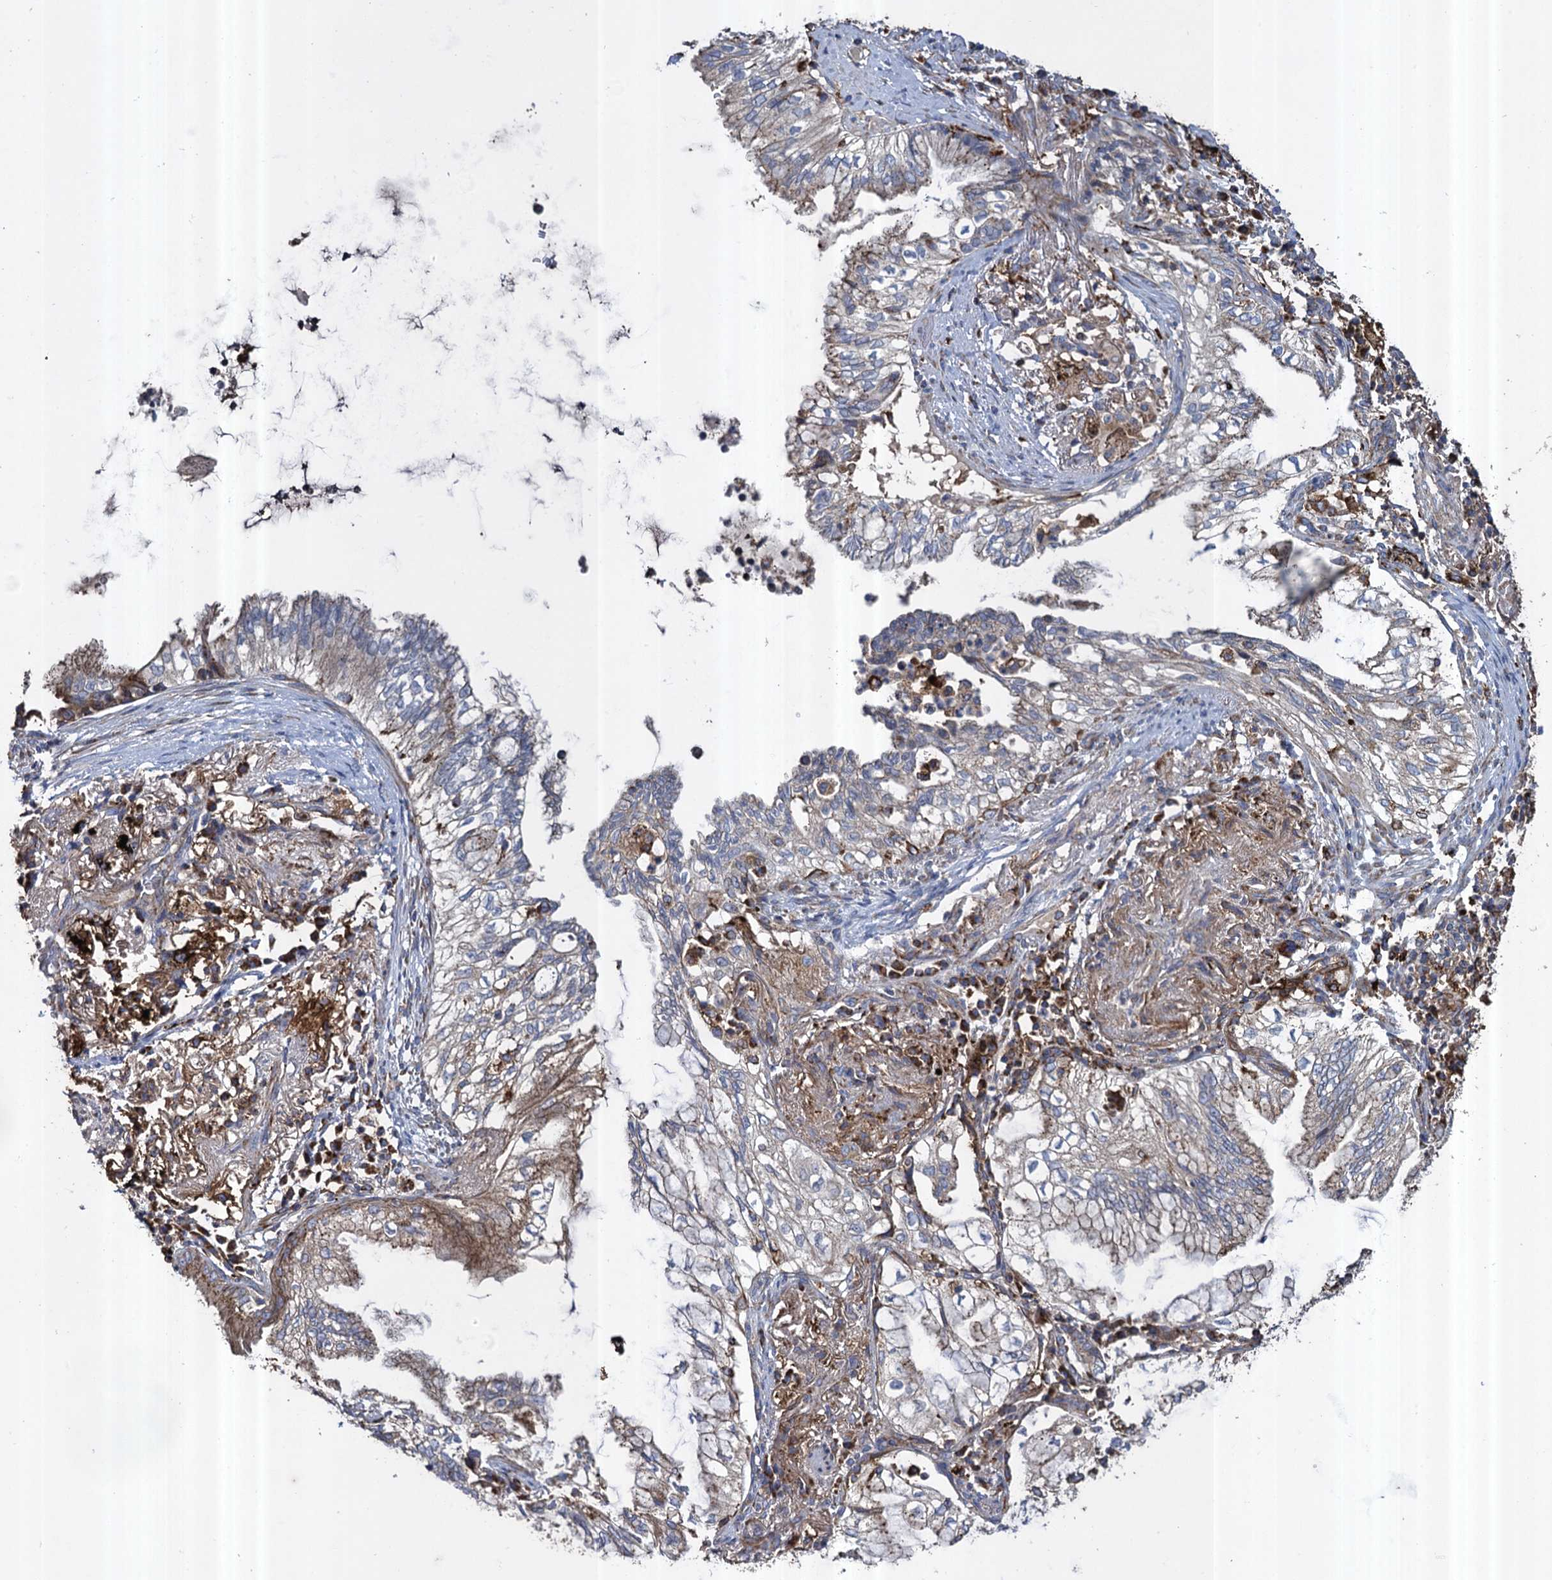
{"staining": {"intensity": "moderate", "quantity": "<25%", "location": "cytoplasmic/membranous"}, "tissue": "lung cancer", "cell_type": "Tumor cells", "image_type": "cancer", "snomed": [{"axis": "morphology", "description": "Adenocarcinoma, NOS"}, {"axis": "topography", "description": "Lung"}], "caption": "Lung cancer (adenocarcinoma) was stained to show a protein in brown. There is low levels of moderate cytoplasmic/membranous positivity in approximately <25% of tumor cells.", "gene": "TXNDC11", "patient": {"sex": "female", "age": 70}}